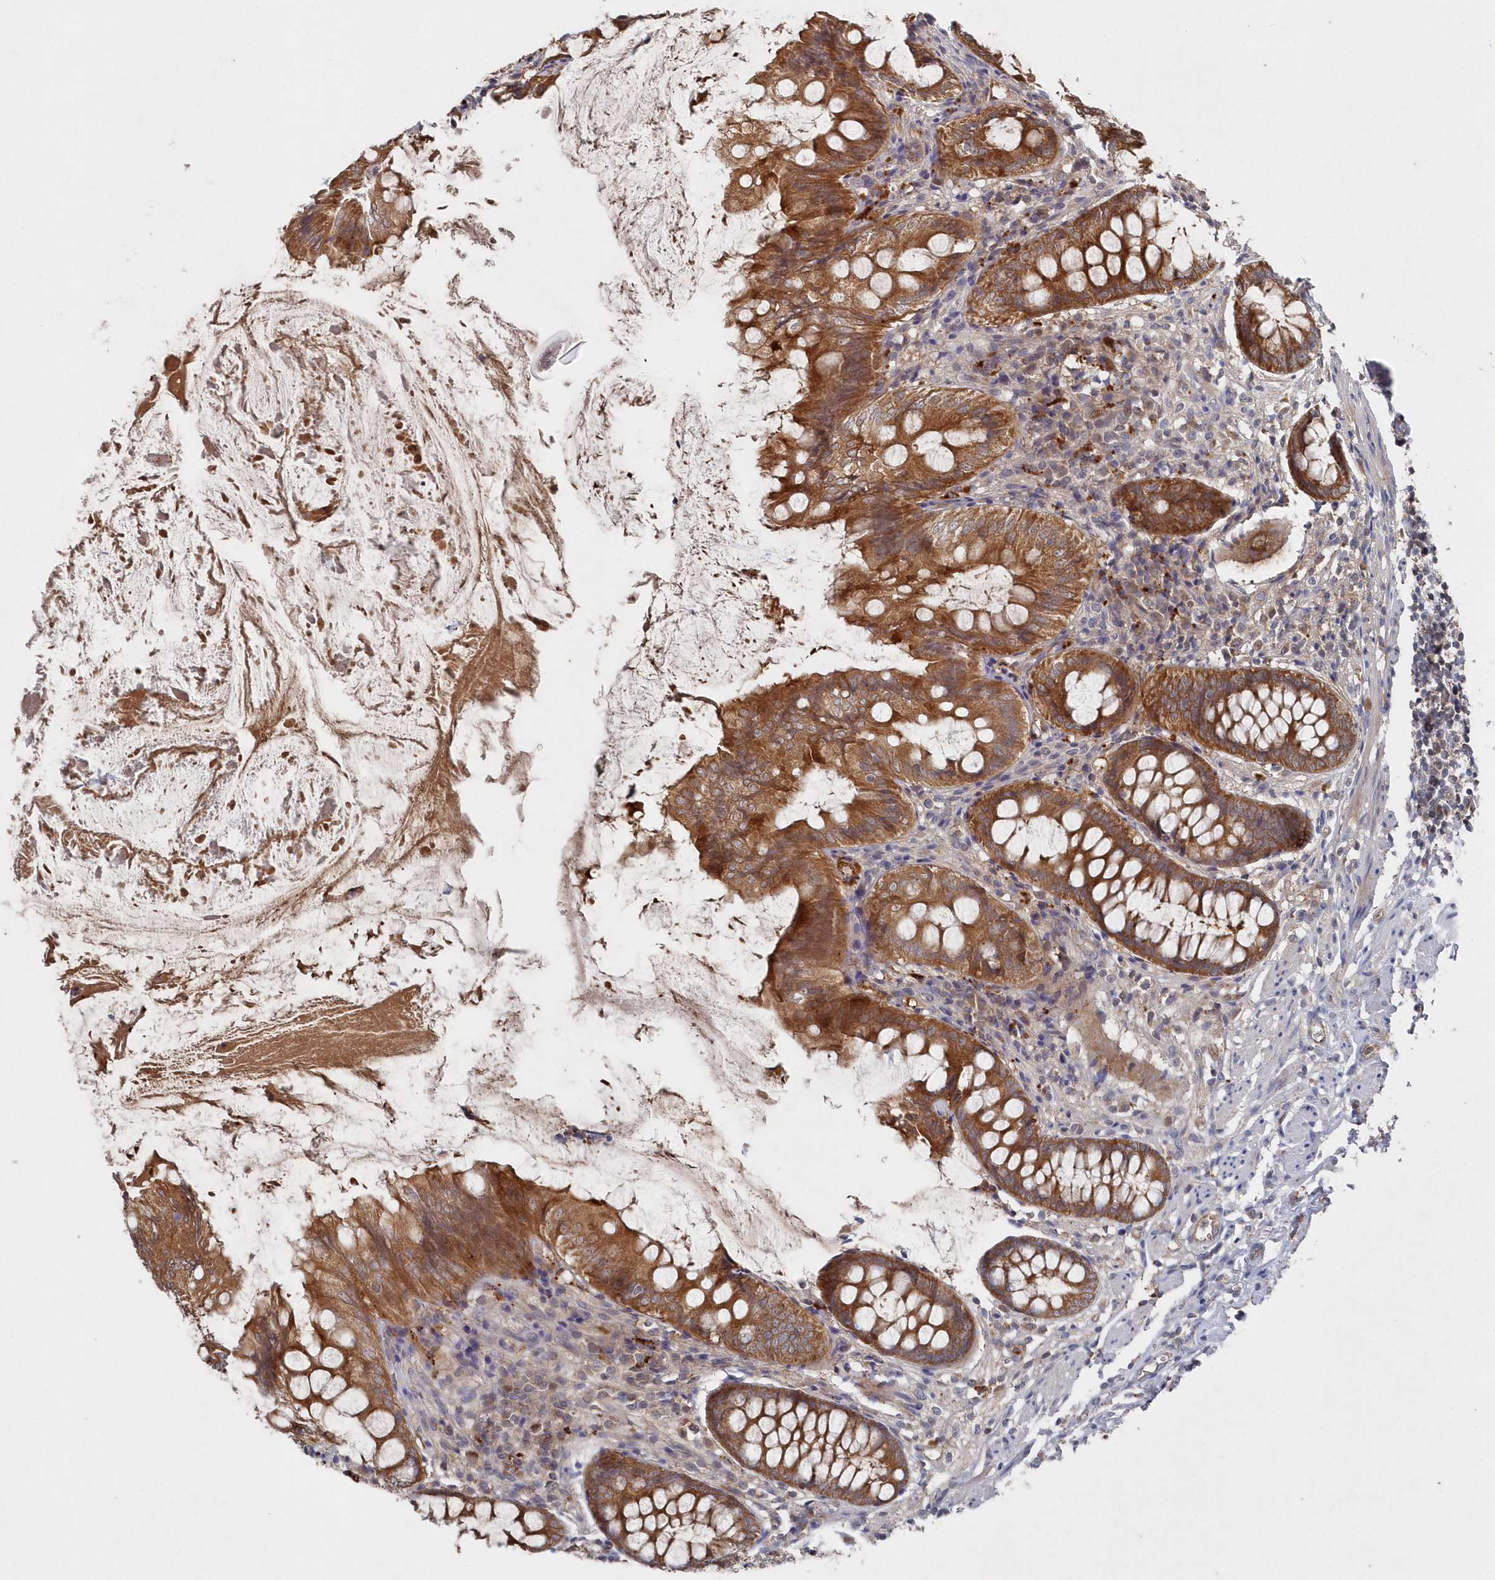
{"staining": {"intensity": "strong", "quantity": ">75%", "location": "cytoplasmic/membranous"}, "tissue": "appendix", "cell_type": "Glandular cells", "image_type": "normal", "snomed": [{"axis": "morphology", "description": "Normal tissue, NOS"}, {"axis": "topography", "description": "Appendix"}], "caption": "Protein staining of unremarkable appendix exhibits strong cytoplasmic/membranous staining in approximately >75% of glandular cells. (DAB (3,3'-diaminobenzidine) = brown stain, brightfield microscopy at high magnification).", "gene": "ASNSD1", "patient": {"sex": "female", "age": 77}}